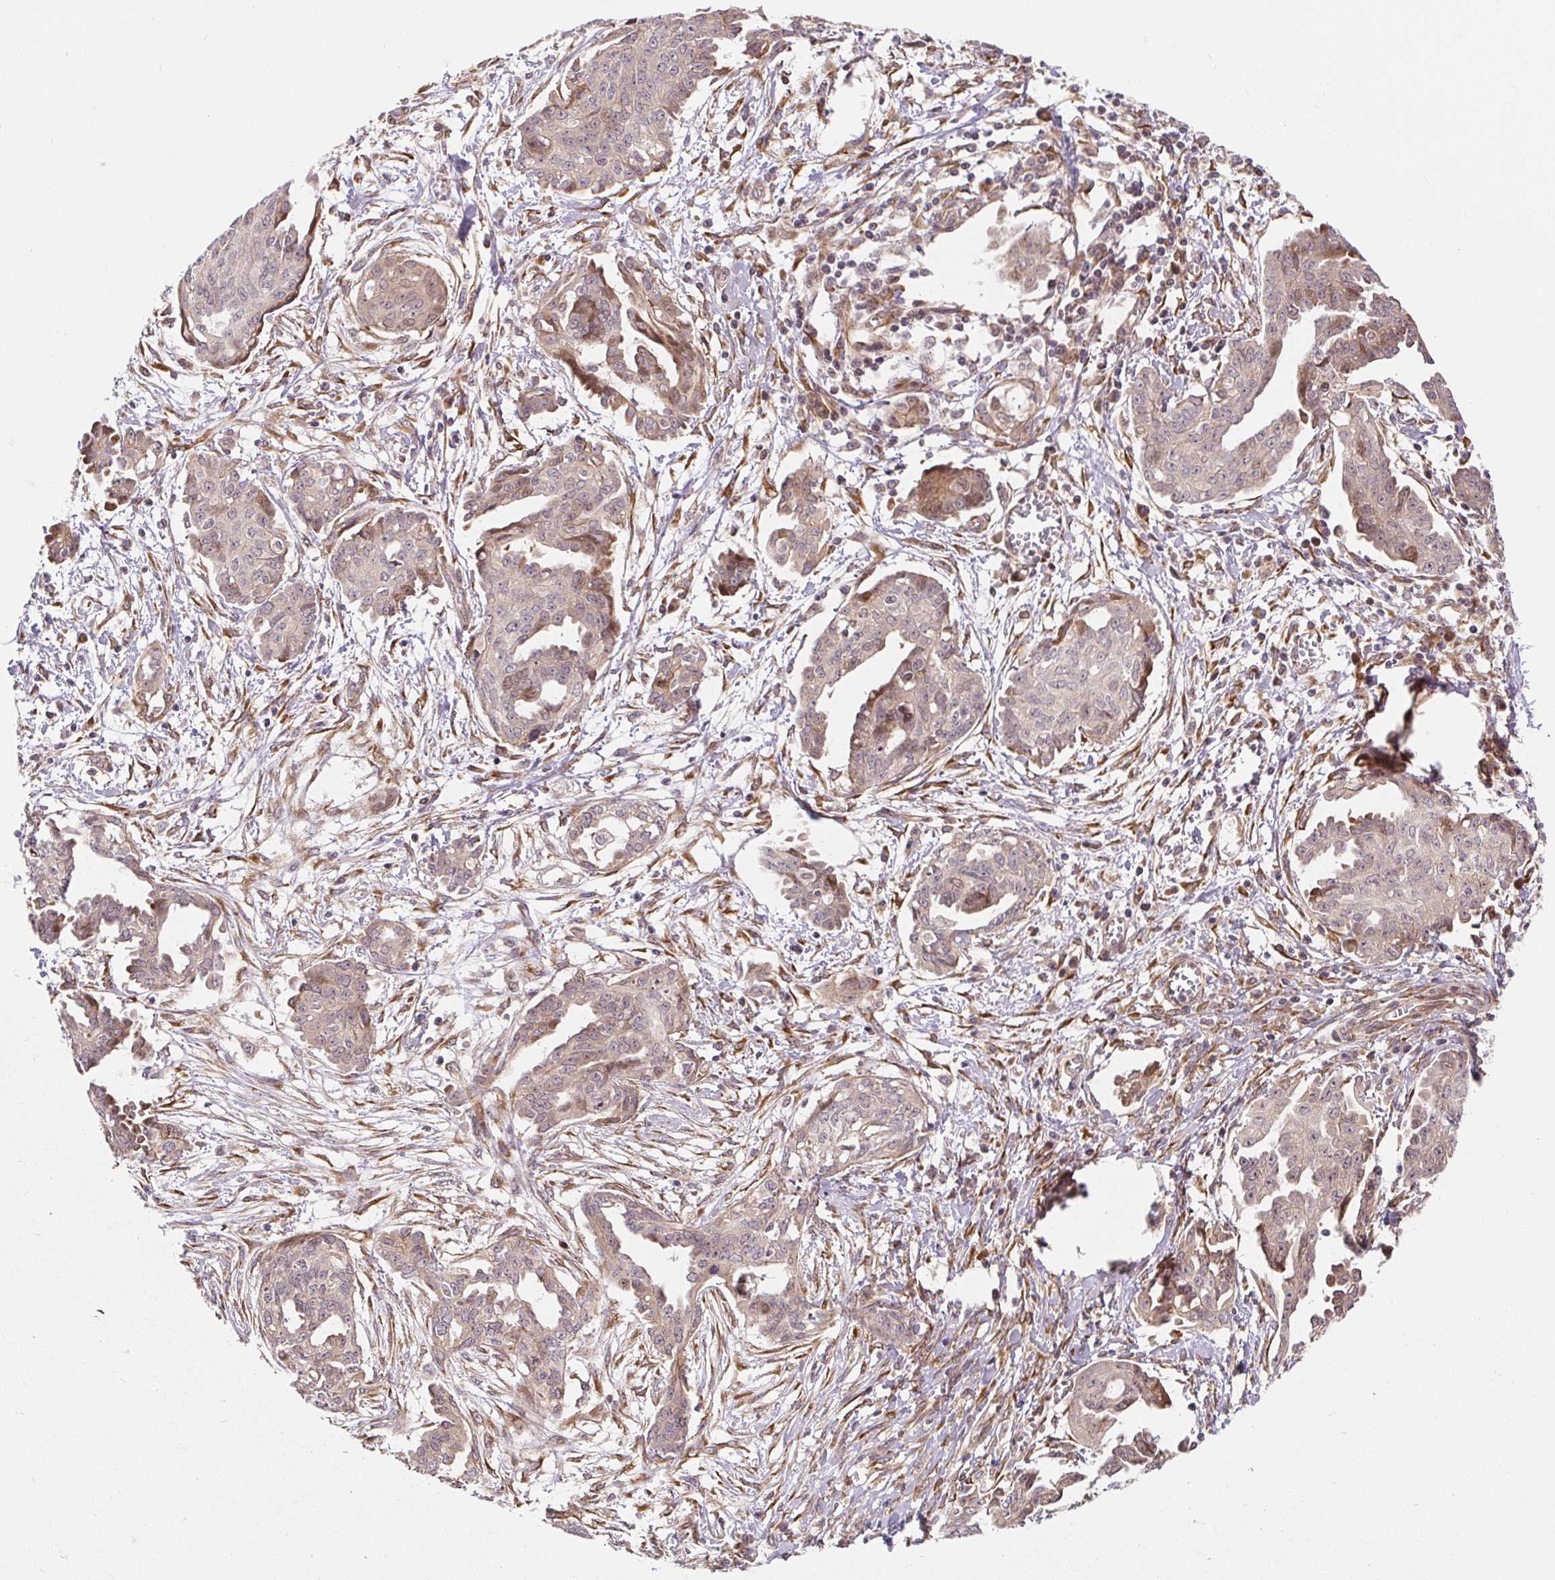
{"staining": {"intensity": "weak", "quantity": "<25%", "location": "cytoplasmic/membranous"}, "tissue": "ovarian cancer", "cell_type": "Tumor cells", "image_type": "cancer", "snomed": [{"axis": "morphology", "description": "Cystadenocarcinoma, serous, NOS"}, {"axis": "topography", "description": "Ovary"}], "caption": "IHC image of neoplastic tissue: human ovarian cancer stained with DAB (3,3'-diaminobenzidine) exhibits no significant protein expression in tumor cells. (Immunohistochemistry (ihc), brightfield microscopy, high magnification).", "gene": "LYPD5", "patient": {"sex": "female", "age": 71}}